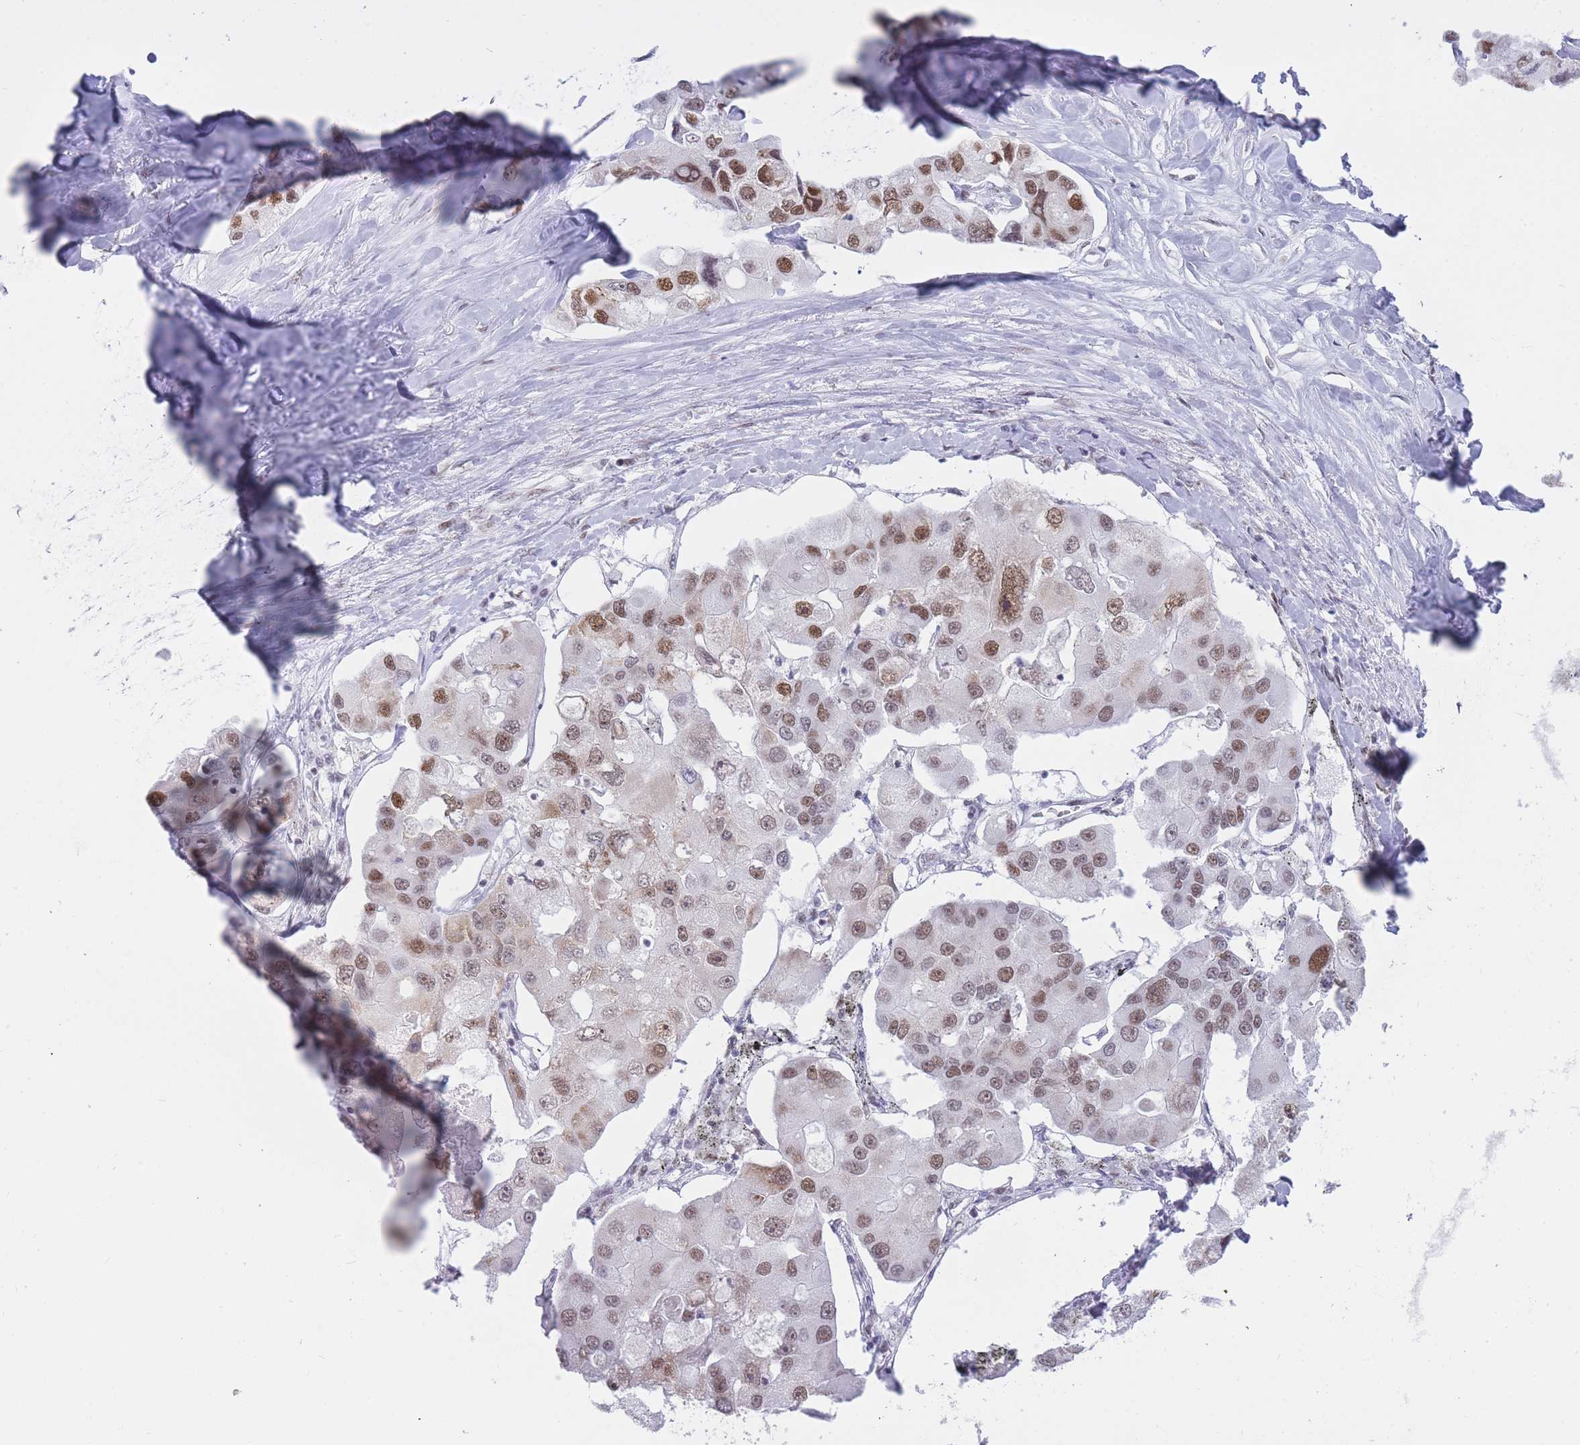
{"staining": {"intensity": "moderate", "quantity": "25%-75%", "location": "nuclear"}, "tissue": "lung cancer", "cell_type": "Tumor cells", "image_type": "cancer", "snomed": [{"axis": "morphology", "description": "Adenocarcinoma, NOS"}, {"axis": "topography", "description": "Lung"}], "caption": "DAB immunohistochemical staining of human lung adenocarcinoma exhibits moderate nuclear protein staining in approximately 25%-75% of tumor cells. (IHC, brightfield microscopy, high magnification).", "gene": "HNRNPUL1", "patient": {"sex": "female", "age": 54}}